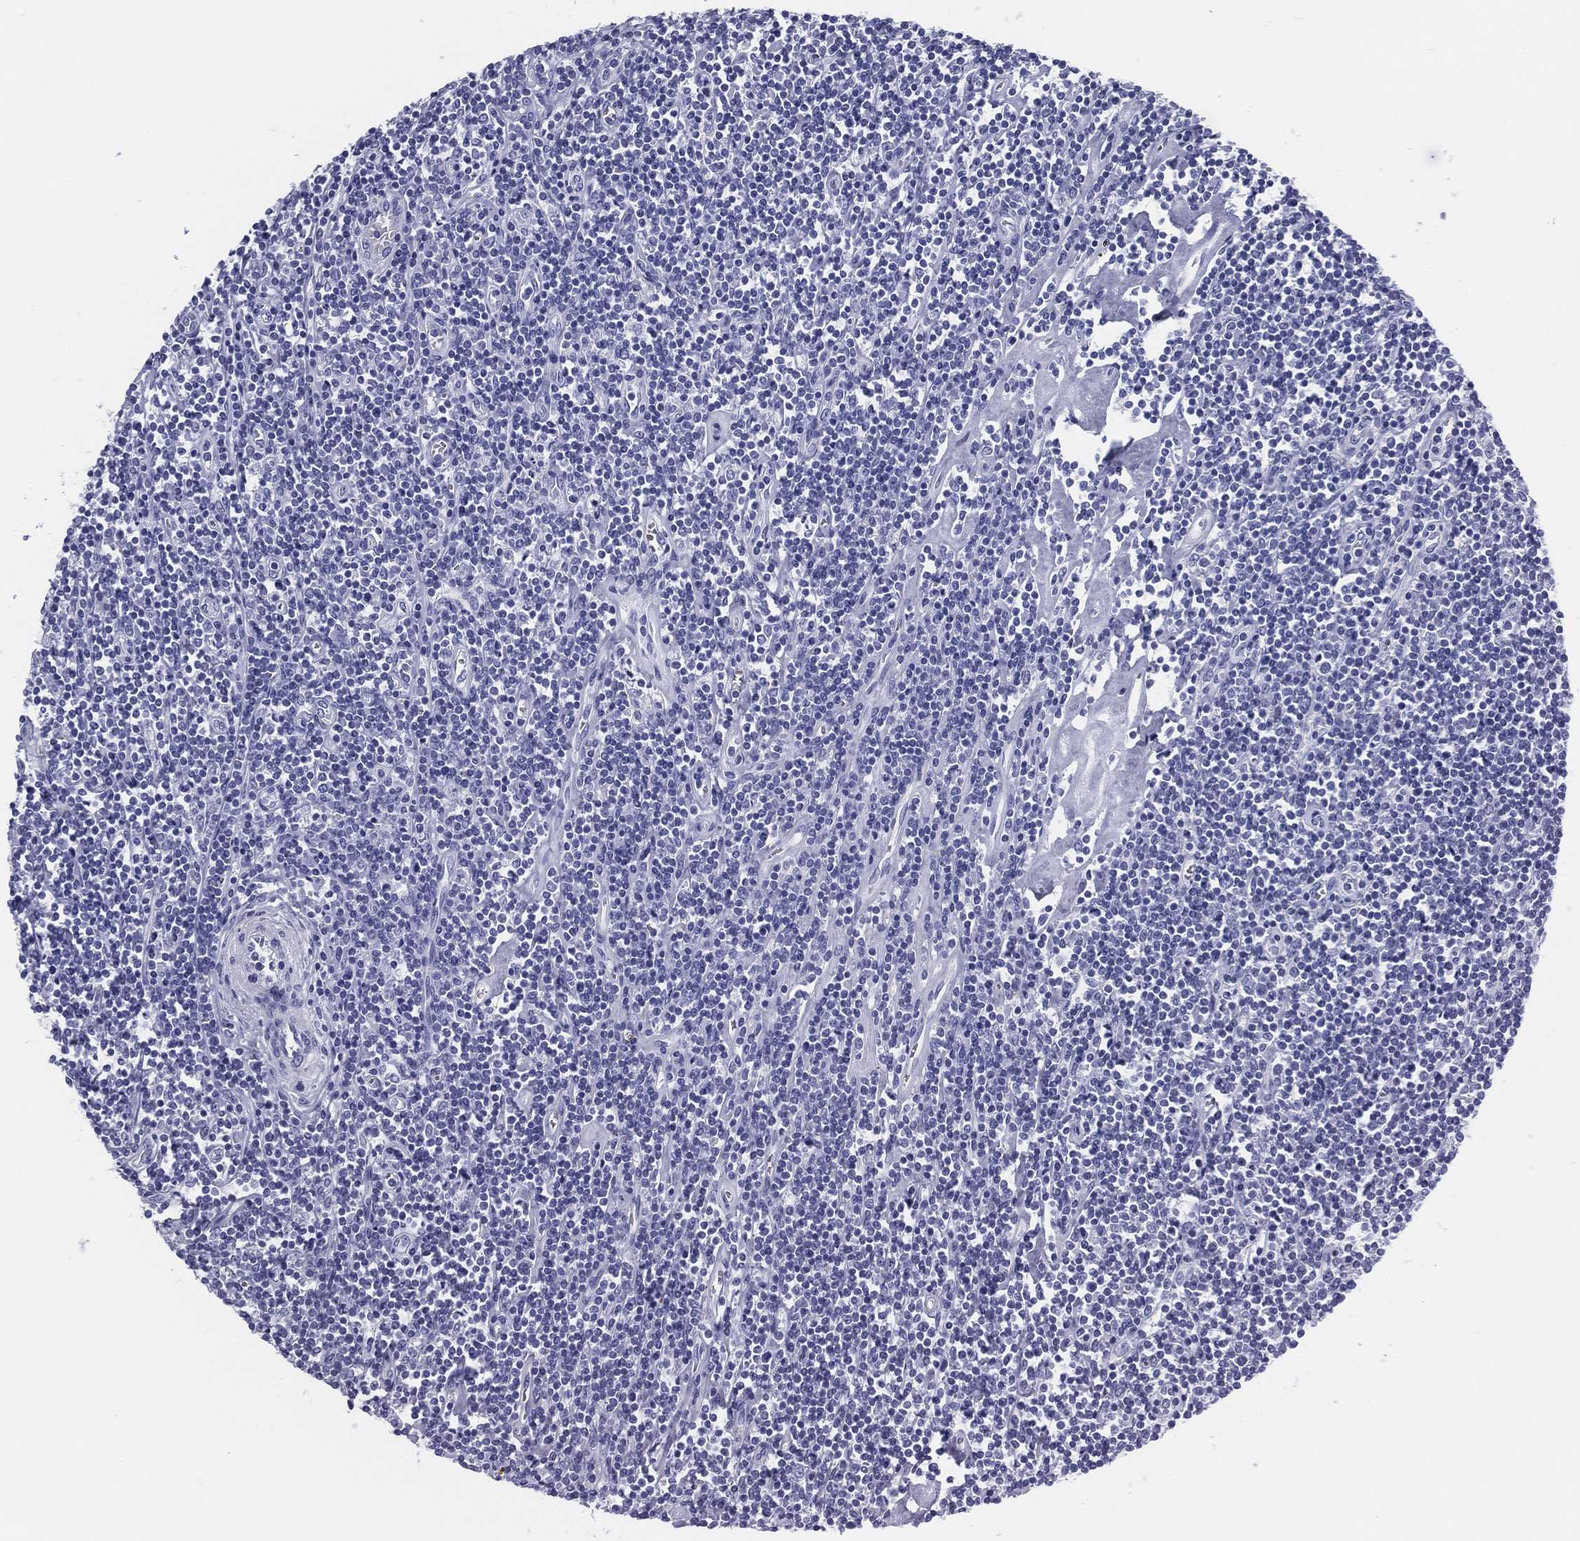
{"staining": {"intensity": "negative", "quantity": "none", "location": "none"}, "tissue": "lymphoma", "cell_type": "Tumor cells", "image_type": "cancer", "snomed": [{"axis": "morphology", "description": "Hodgkin's disease, NOS"}, {"axis": "topography", "description": "Lymph node"}], "caption": "DAB (3,3'-diaminobenzidine) immunohistochemical staining of Hodgkin's disease displays no significant positivity in tumor cells.", "gene": "ATP1B2", "patient": {"sex": "male", "age": 40}}